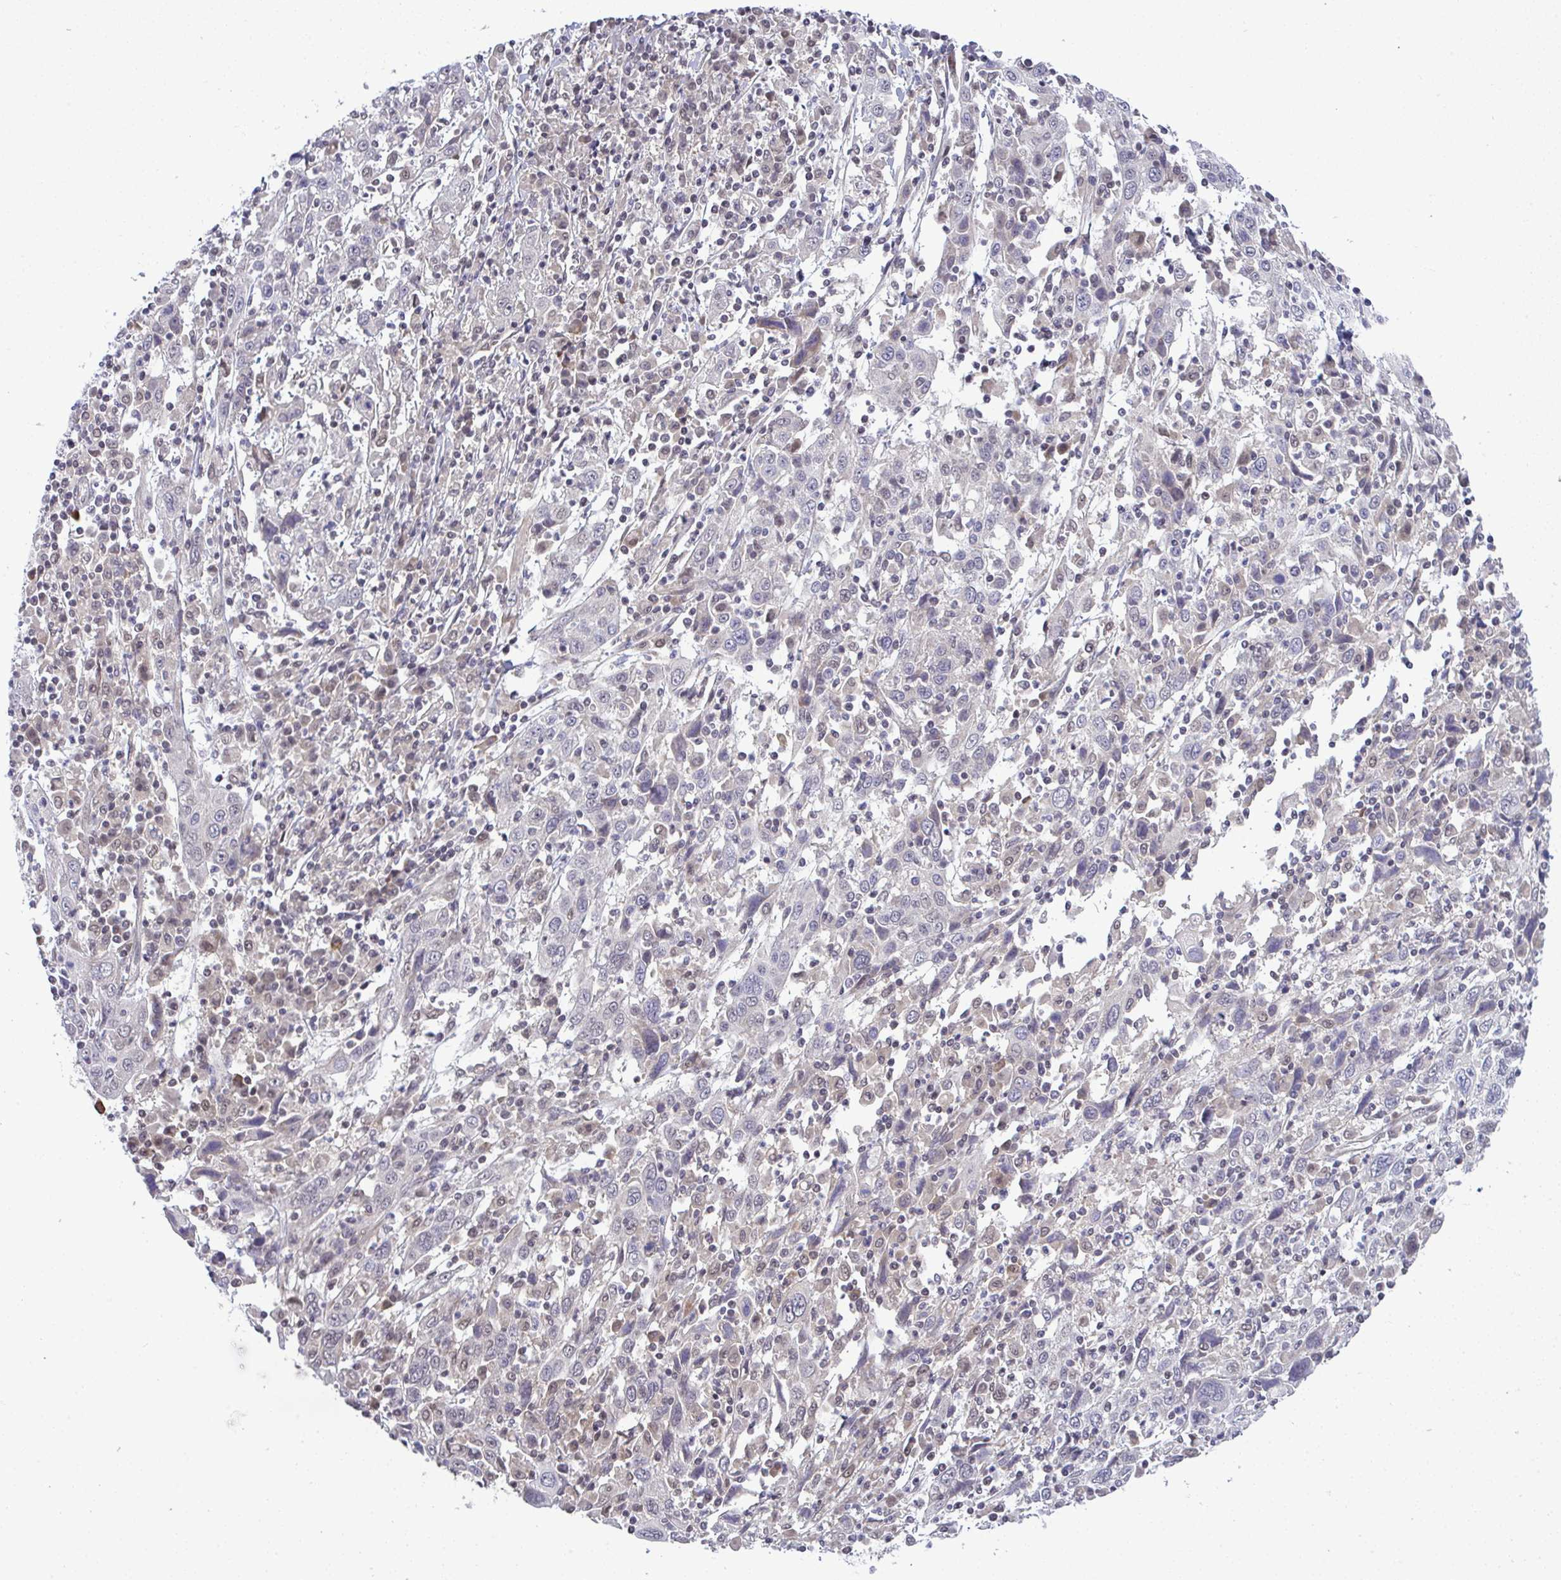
{"staining": {"intensity": "negative", "quantity": "none", "location": "none"}, "tissue": "cervical cancer", "cell_type": "Tumor cells", "image_type": "cancer", "snomed": [{"axis": "morphology", "description": "Squamous cell carcinoma, NOS"}, {"axis": "topography", "description": "Cervix"}], "caption": "This is an immunohistochemistry micrograph of cervical cancer (squamous cell carcinoma). There is no positivity in tumor cells.", "gene": "C9orf64", "patient": {"sex": "female", "age": 46}}